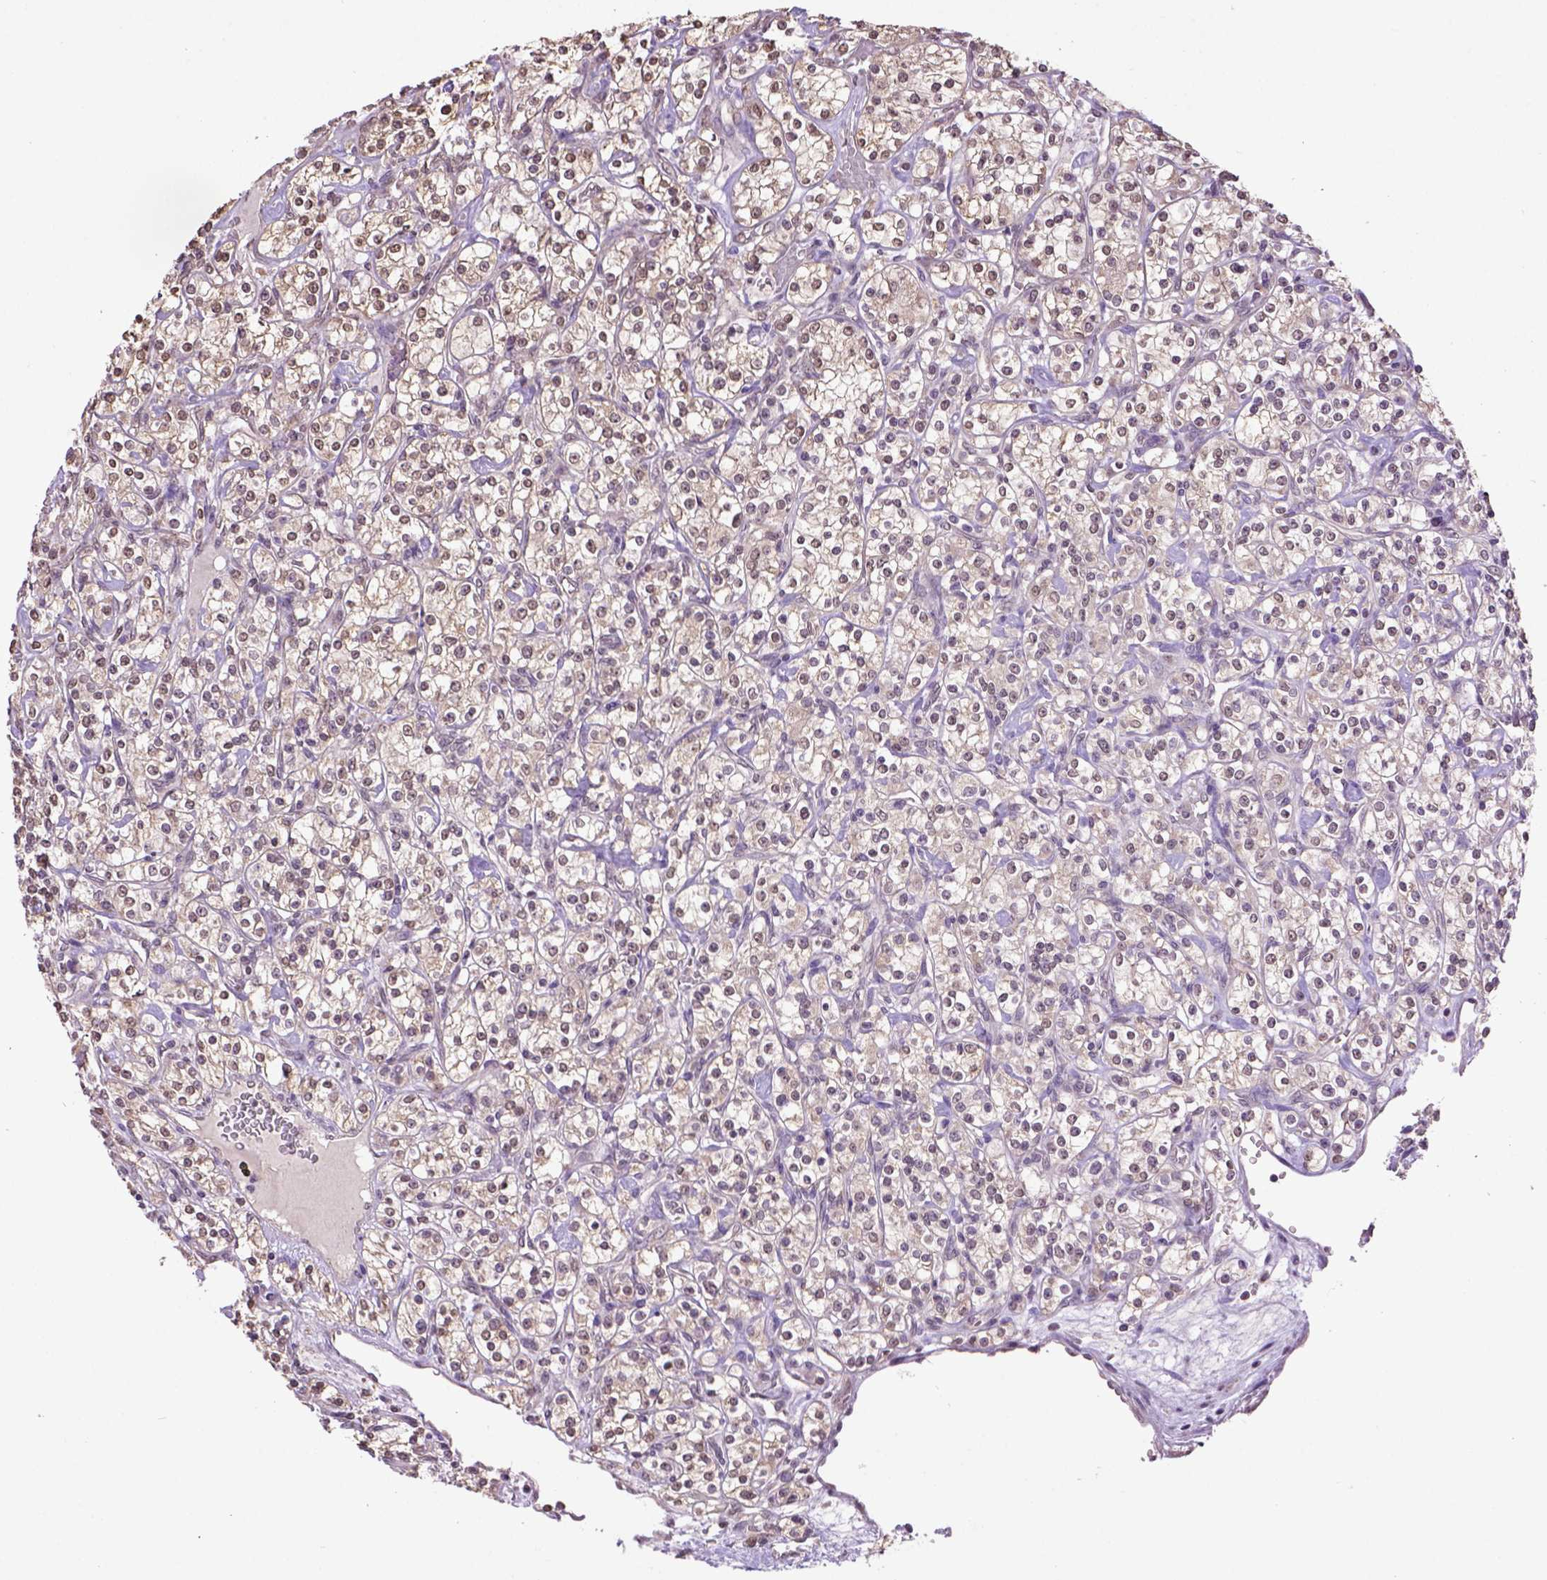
{"staining": {"intensity": "weak", "quantity": ">75%", "location": "cytoplasmic/membranous"}, "tissue": "renal cancer", "cell_type": "Tumor cells", "image_type": "cancer", "snomed": [{"axis": "morphology", "description": "Adenocarcinoma, NOS"}, {"axis": "topography", "description": "Kidney"}], "caption": "Brown immunohistochemical staining in human adenocarcinoma (renal) shows weak cytoplasmic/membranous staining in approximately >75% of tumor cells.", "gene": "WDR17", "patient": {"sex": "male", "age": 77}}